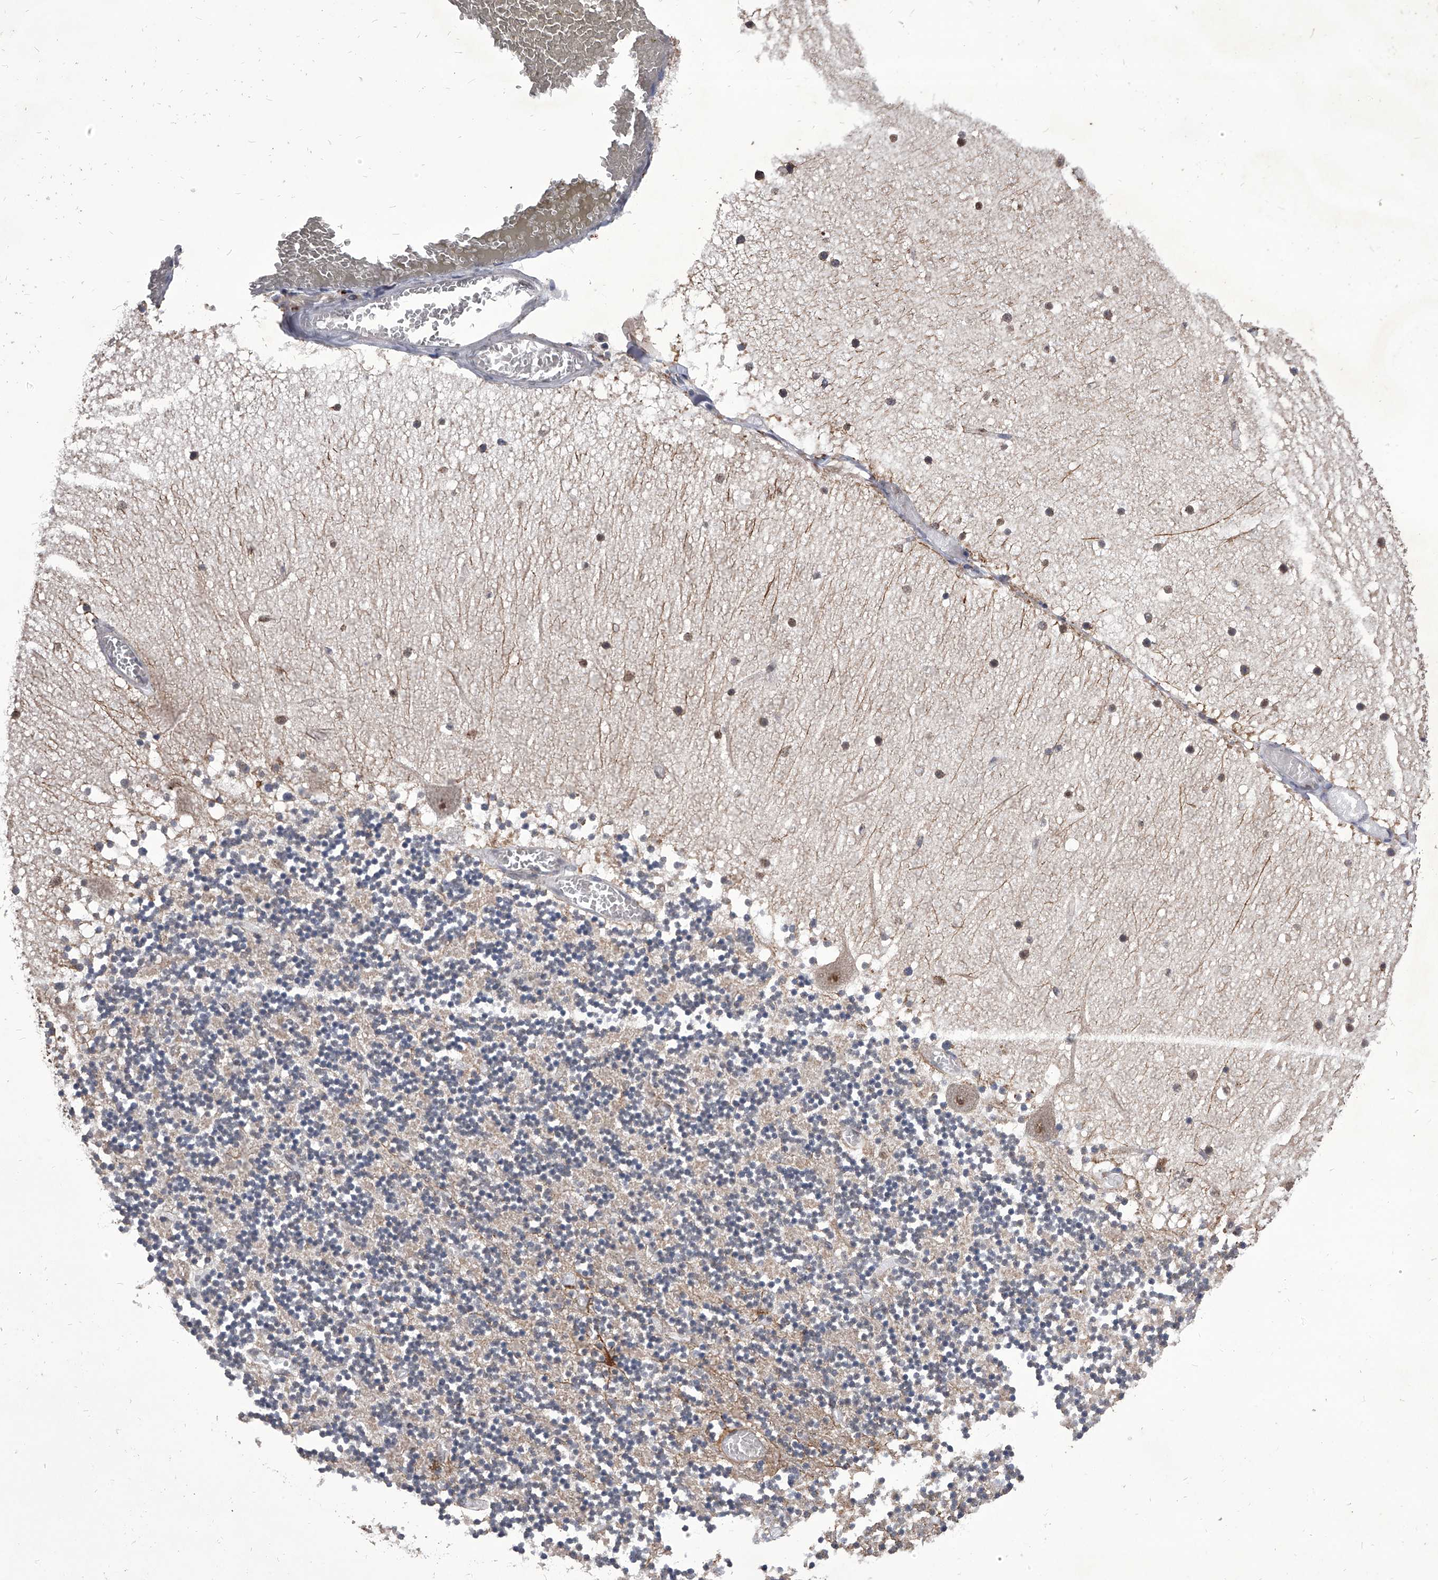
{"staining": {"intensity": "negative", "quantity": "none", "location": "none"}, "tissue": "cerebellum", "cell_type": "Cells in granular layer", "image_type": "normal", "snomed": [{"axis": "morphology", "description": "Normal tissue, NOS"}, {"axis": "topography", "description": "Cerebellum"}], "caption": "This is a micrograph of immunohistochemistry staining of unremarkable cerebellum, which shows no expression in cells in granular layer. Nuclei are stained in blue.", "gene": "CMTR1", "patient": {"sex": "female", "age": 28}}